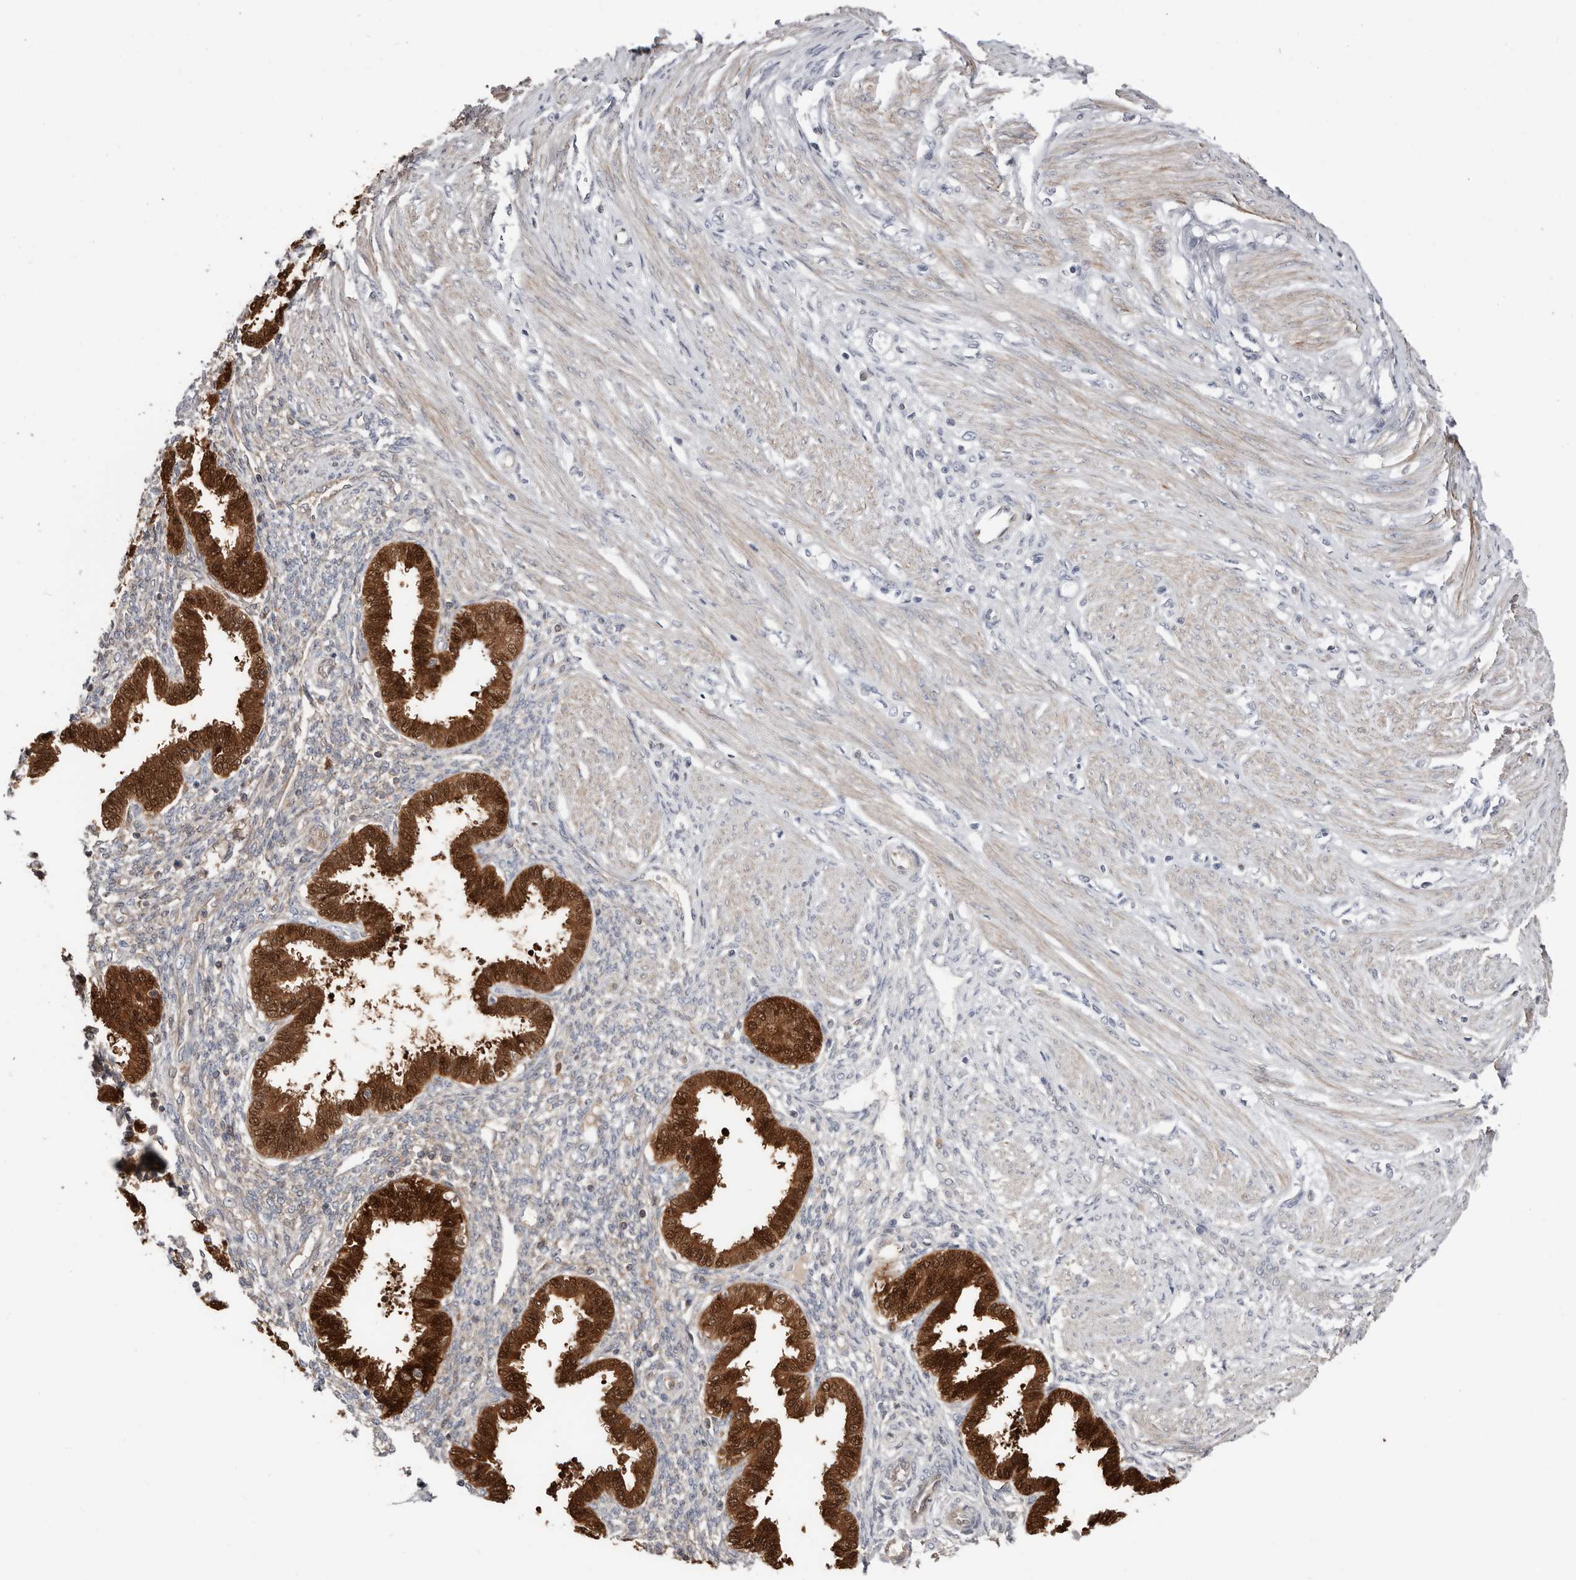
{"staining": {"intensity": "negative", "quantity": "none", "location": "none"}, "tissue": "endometrium", "cell_type": "Cells in endometrial stroma", "image_type": "normal", "snomed": [{"axis": "morphology", "description": "Normal tissue, NOS"}, {"axis": "topography", "description": "Endometrium"}], "caption": "An IHC histopathology image of benign endometrium is shown. There is no staining in cells in endometrial stroma of endometrium.", "gene": "ASRGL1", "patient": {"sex": "female", "age": 33}}